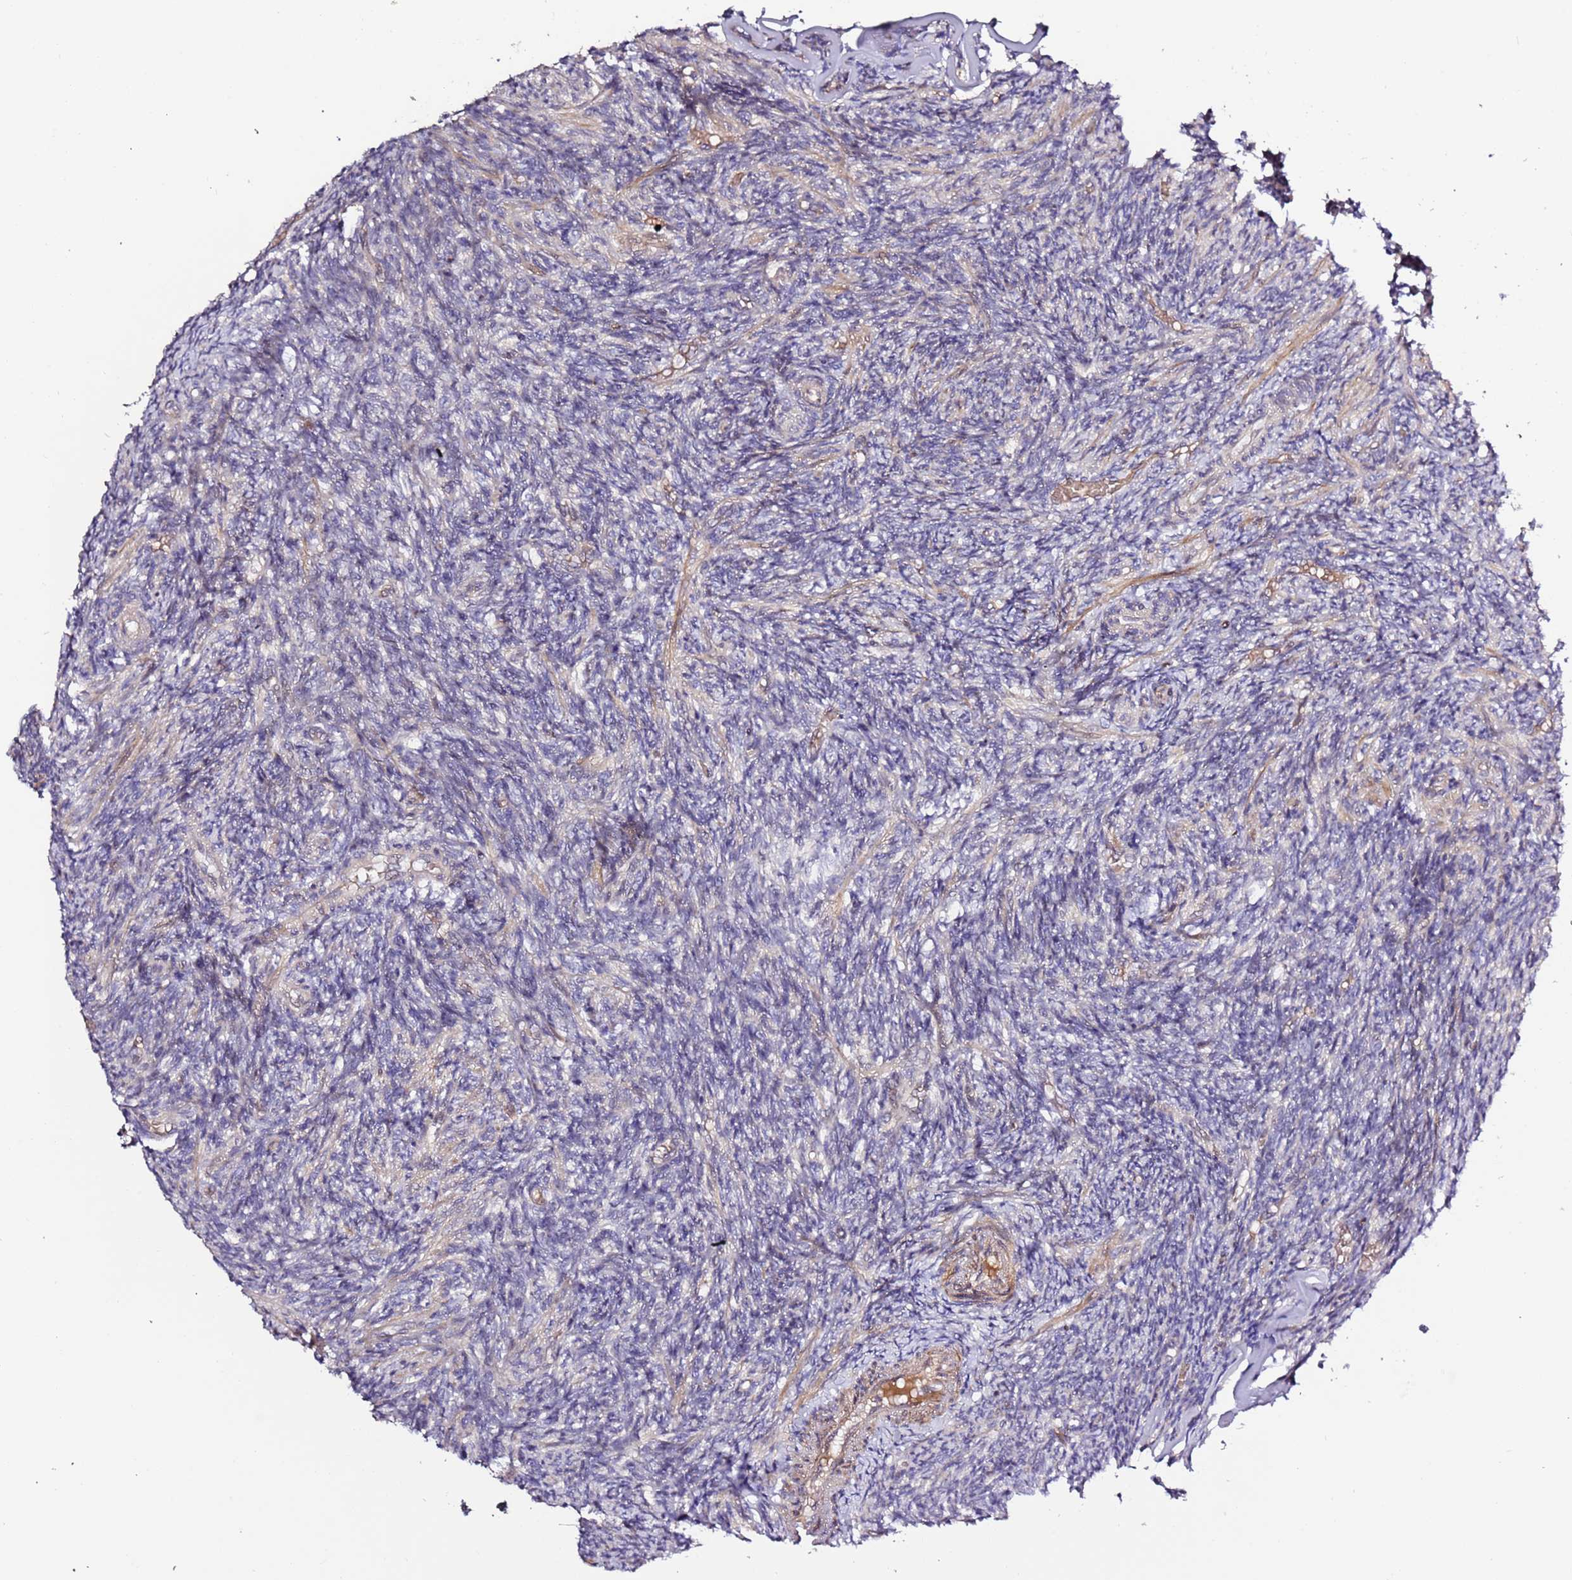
{"staining": {"intensity": "weak", "quantity": "25%-75%", "location": "cytoplasmic/membranous"}, "tissue": "ovary", "cell_type": "Follicle cells", "image_type": "normal", "snomed": [{"axis": "morphology", "description": "Normal tissue, NOS"}, {"axis": "topography", "description": "Ovary"}], "caption": "Ovary stained for a protein exhibits weak cytoplasmic/membranous positivity in follicle cells. The staining is performed using DAB brown chromogen to label protein expression. The nuclei are counter-stained blue using hematoxylin.", "gene": "HSD17B7", "patient": {"sex": "female", "age": 27}}